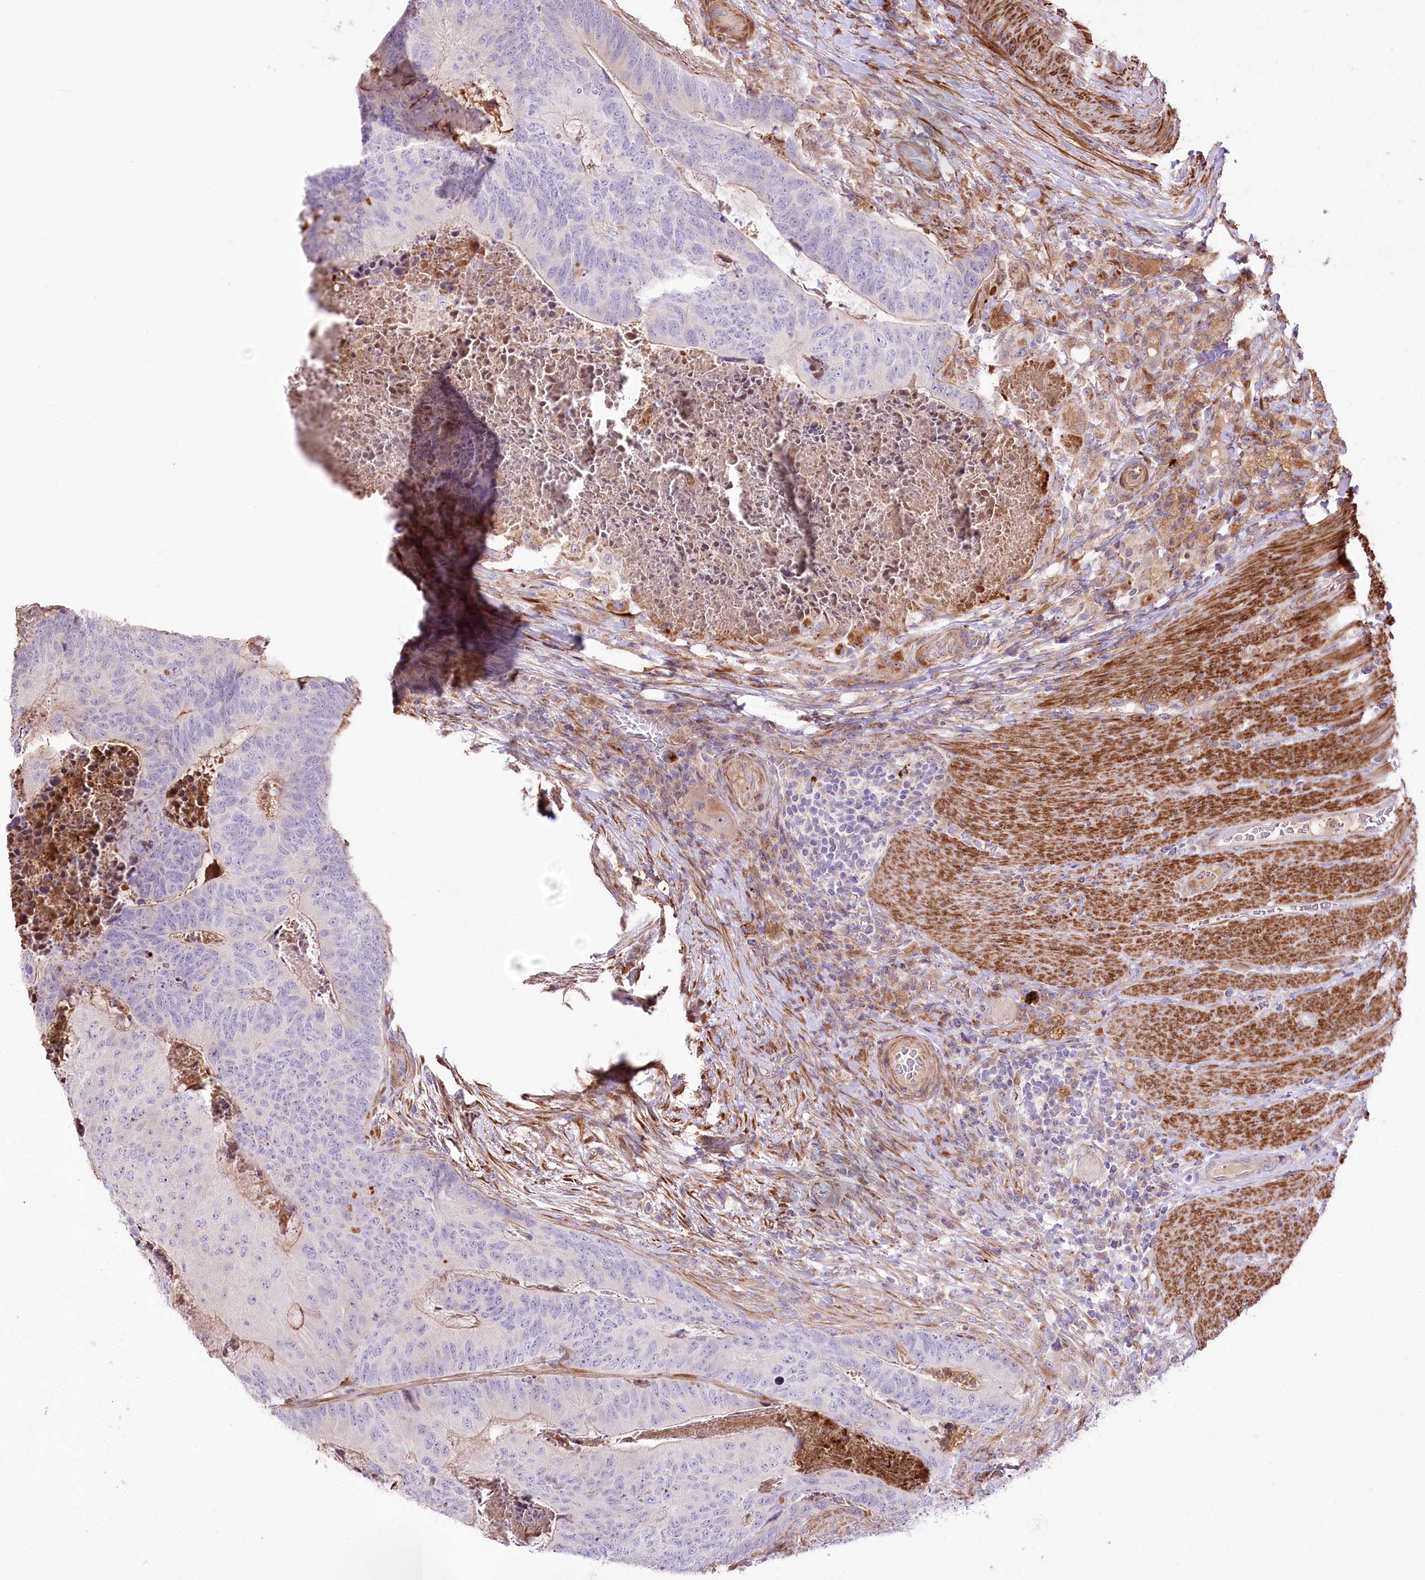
{"staining": {"intensity": "weak", "quantity": "25%-75%", "location": "cytoplasmic/membranous"}, "tissue": "colorectal cancer", "cell_type": "Tumor cells", "image_type": "cancer", "snomed": [{"axis": "morphology", "description": "Adenocarcinoma, NOS"}, {"axis": "topography", "description": "Colon"}], "caption": "DAB immunohistochemical staining of human colorectal cancer exhibits weak cytoplasmic/membranous protein expression in approximately 25%-75% of tumor cells.", "gene": "RNF24", "patient": {"sex": "female", "age": 67}}